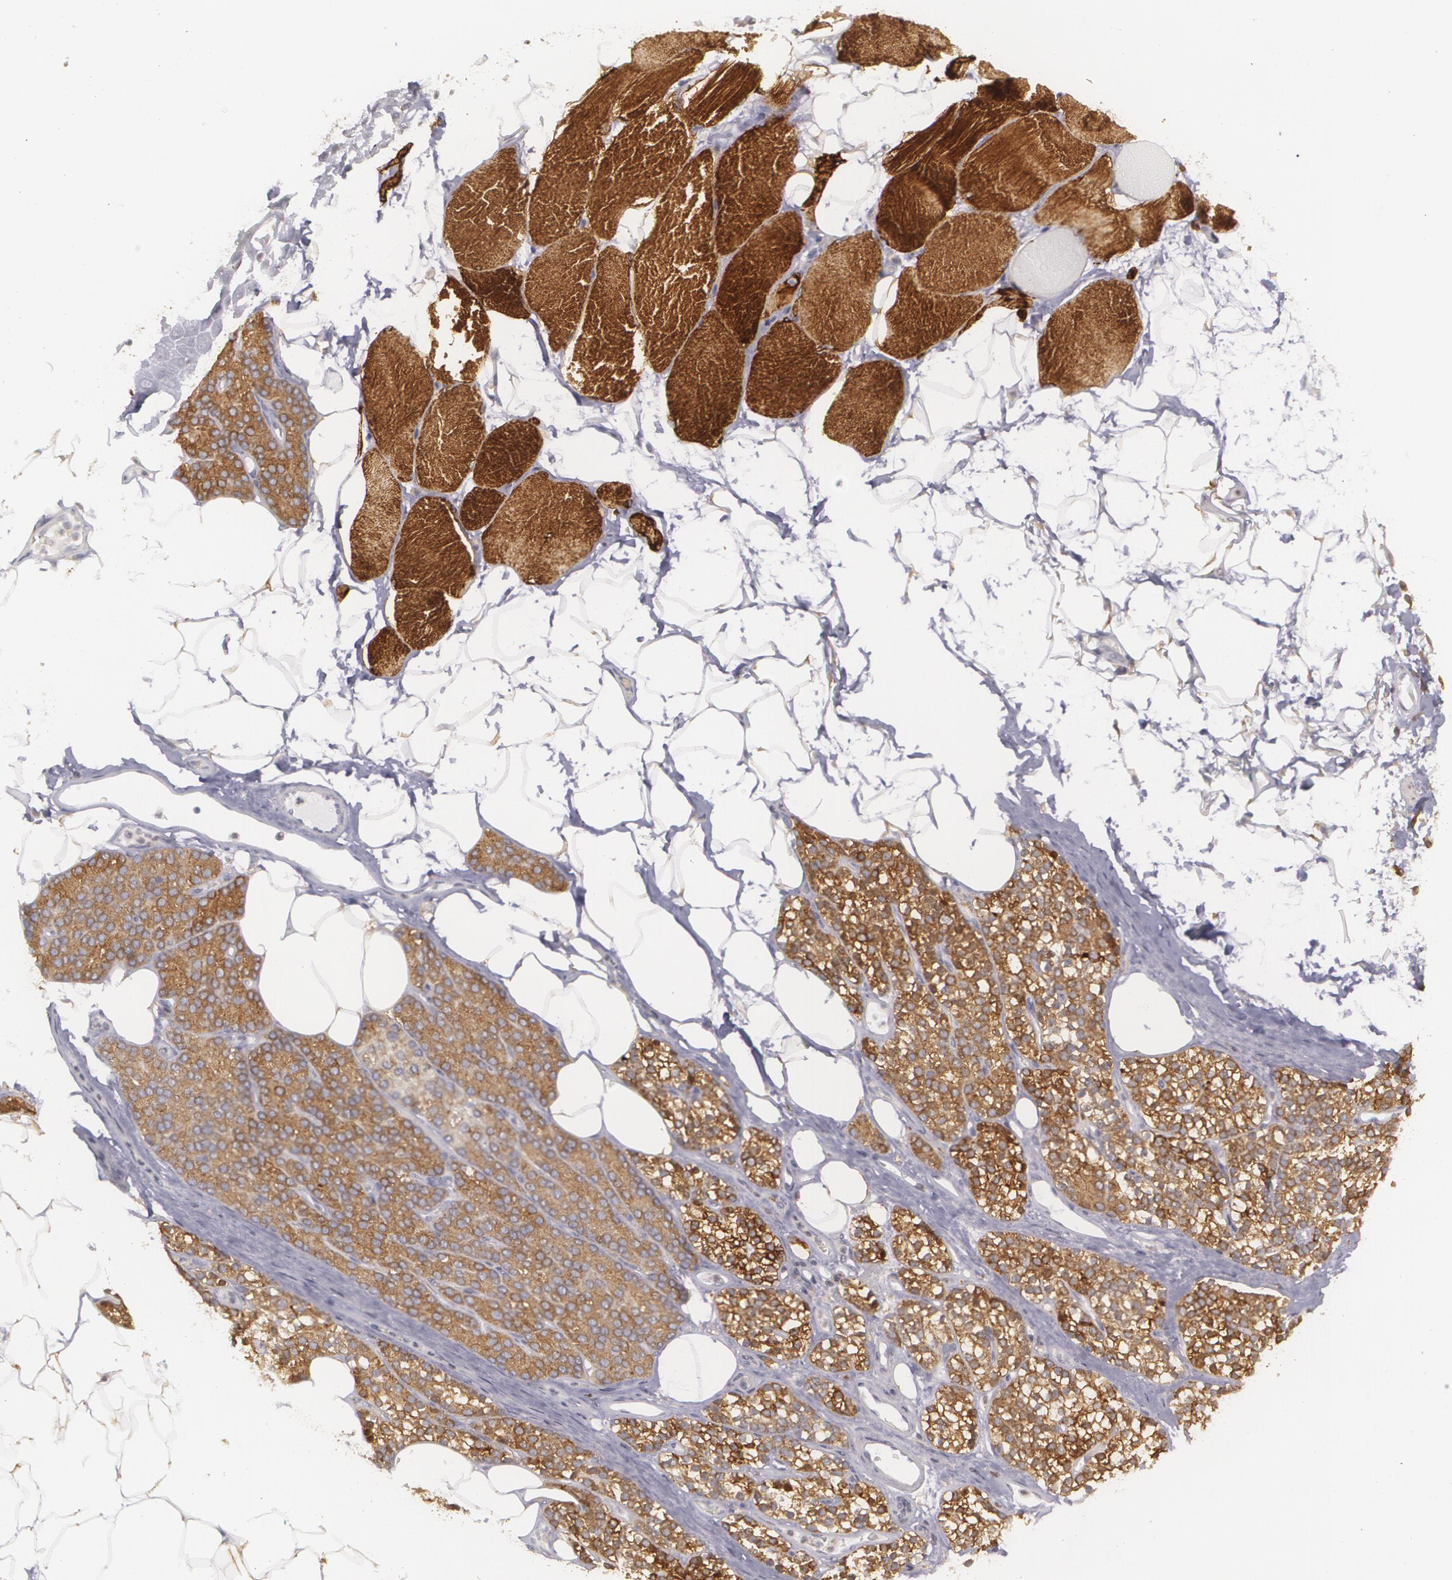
{"staining": {"intensity": "strong", "quantity": ">75%", "location": "cytoplasmic/membranous"}, "tissue": "skeletal muscle", "cell_type": "Myocytes", "image_type": "normal", "snomed": [{"axis": "morphology", "description": "Normal tissue, NOS"}, {"axis": "topography", "description": "Skeletal muscle"}, {"axis": "topography", "description": "Parathyroid gland"}], "caption": "The image shows staining of unremarkable skeletal muscle, revealing strong cytoplasmic/membranous protein staining (brown color) within myocytes. (DAB (3,3'-diaminobenzidine) IHC with brightfield microscopy, high magnification).", "gene": "BIN1", "patient": {"sex": "female", "age": 37}}